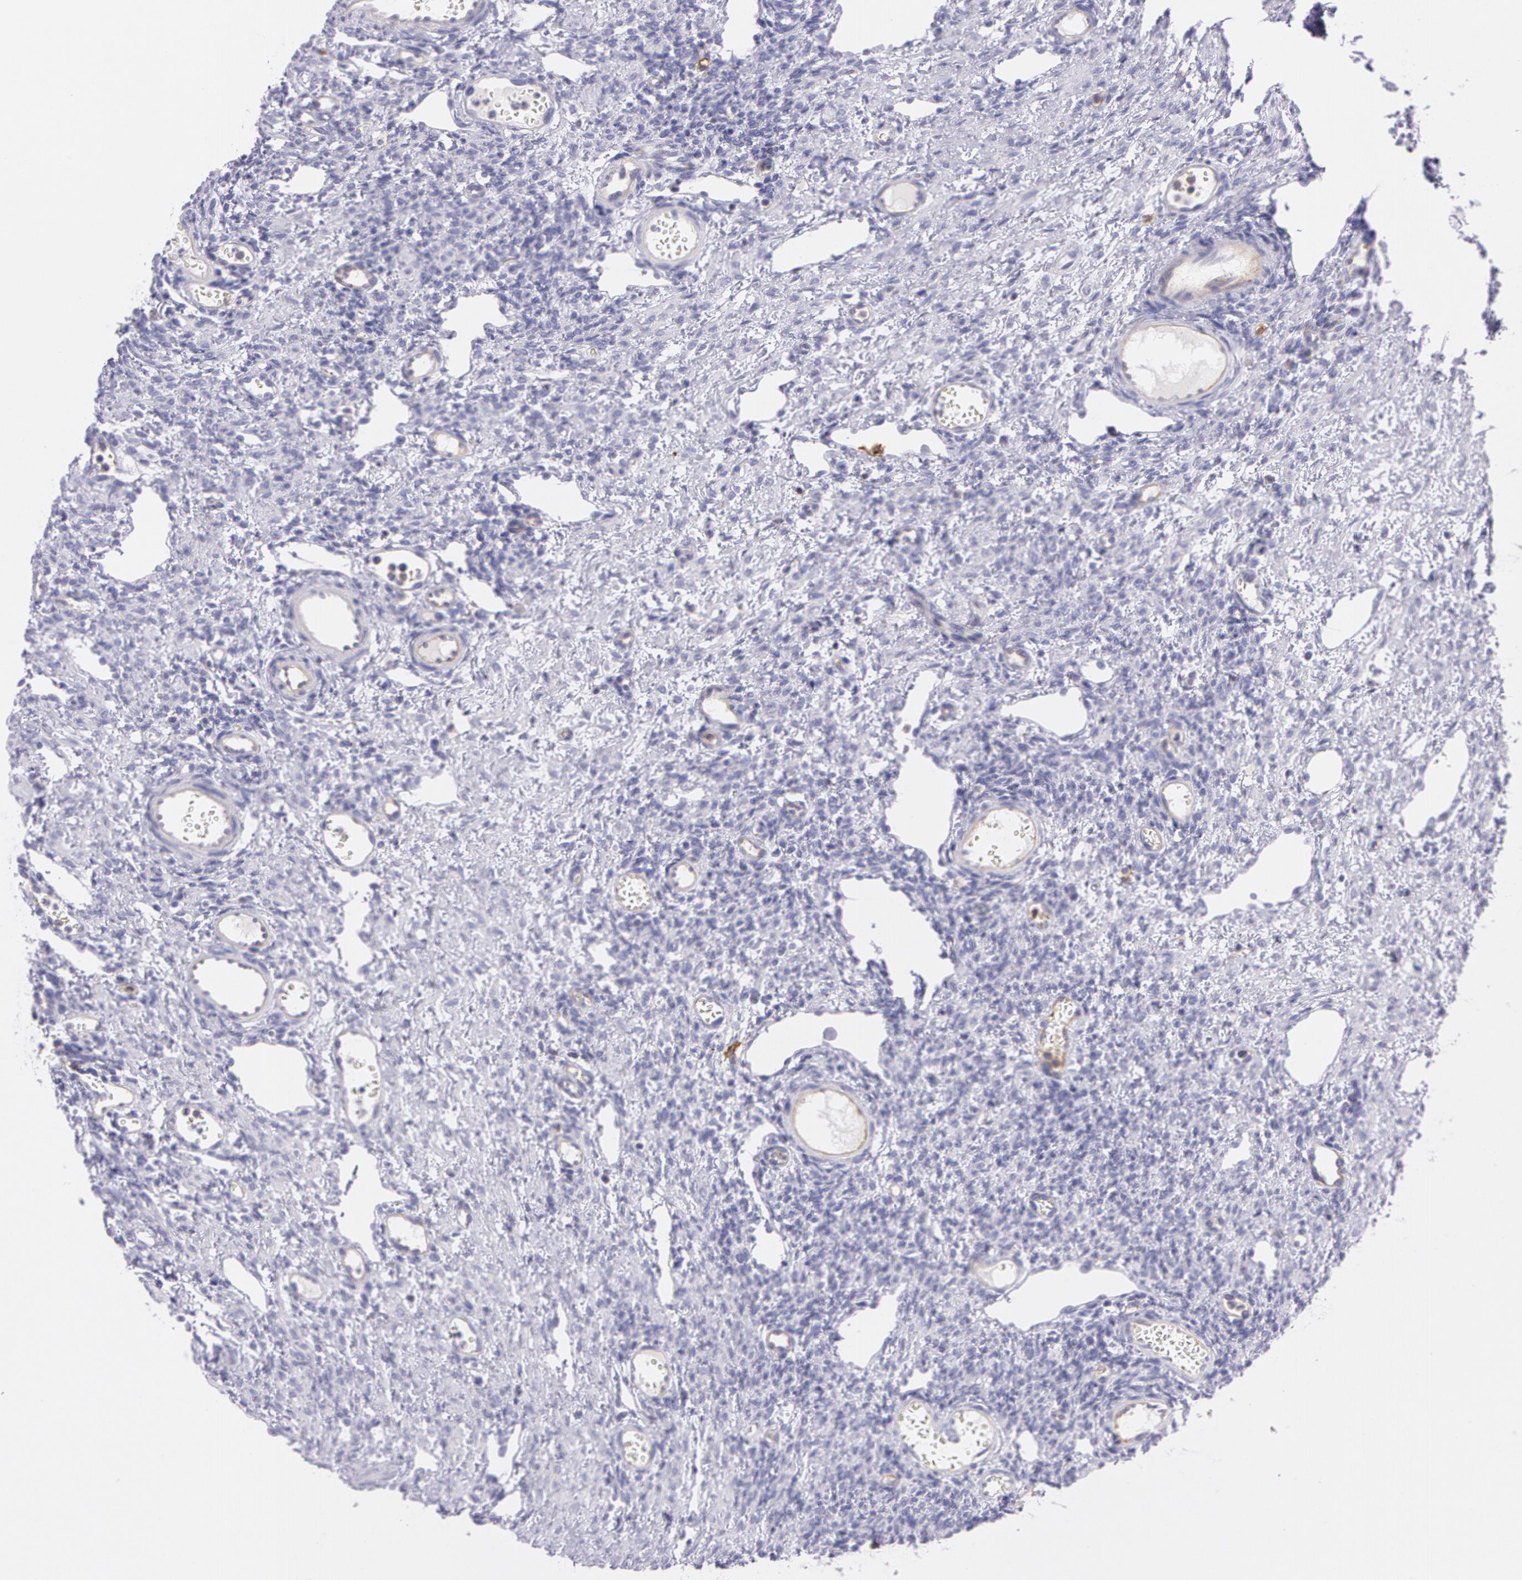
{"staining": {"intensity": "negative", "quantity": "none", "location": "none"}, "tissue": "ovary", "cell_type": "Ovarian stroma cells", "image_type": "normal", "snomed": [{"axis": "morphology", "description": "Normal tissue, NOS"}, {"axis": "topography", "description": "Ovary"}], "caption": "Protein analysis of unremarkable ovary demonstrates no significant staining in ovarian stroma cells.", "gene": "LY75", "patient": {"sex": "female", "age": 33}}